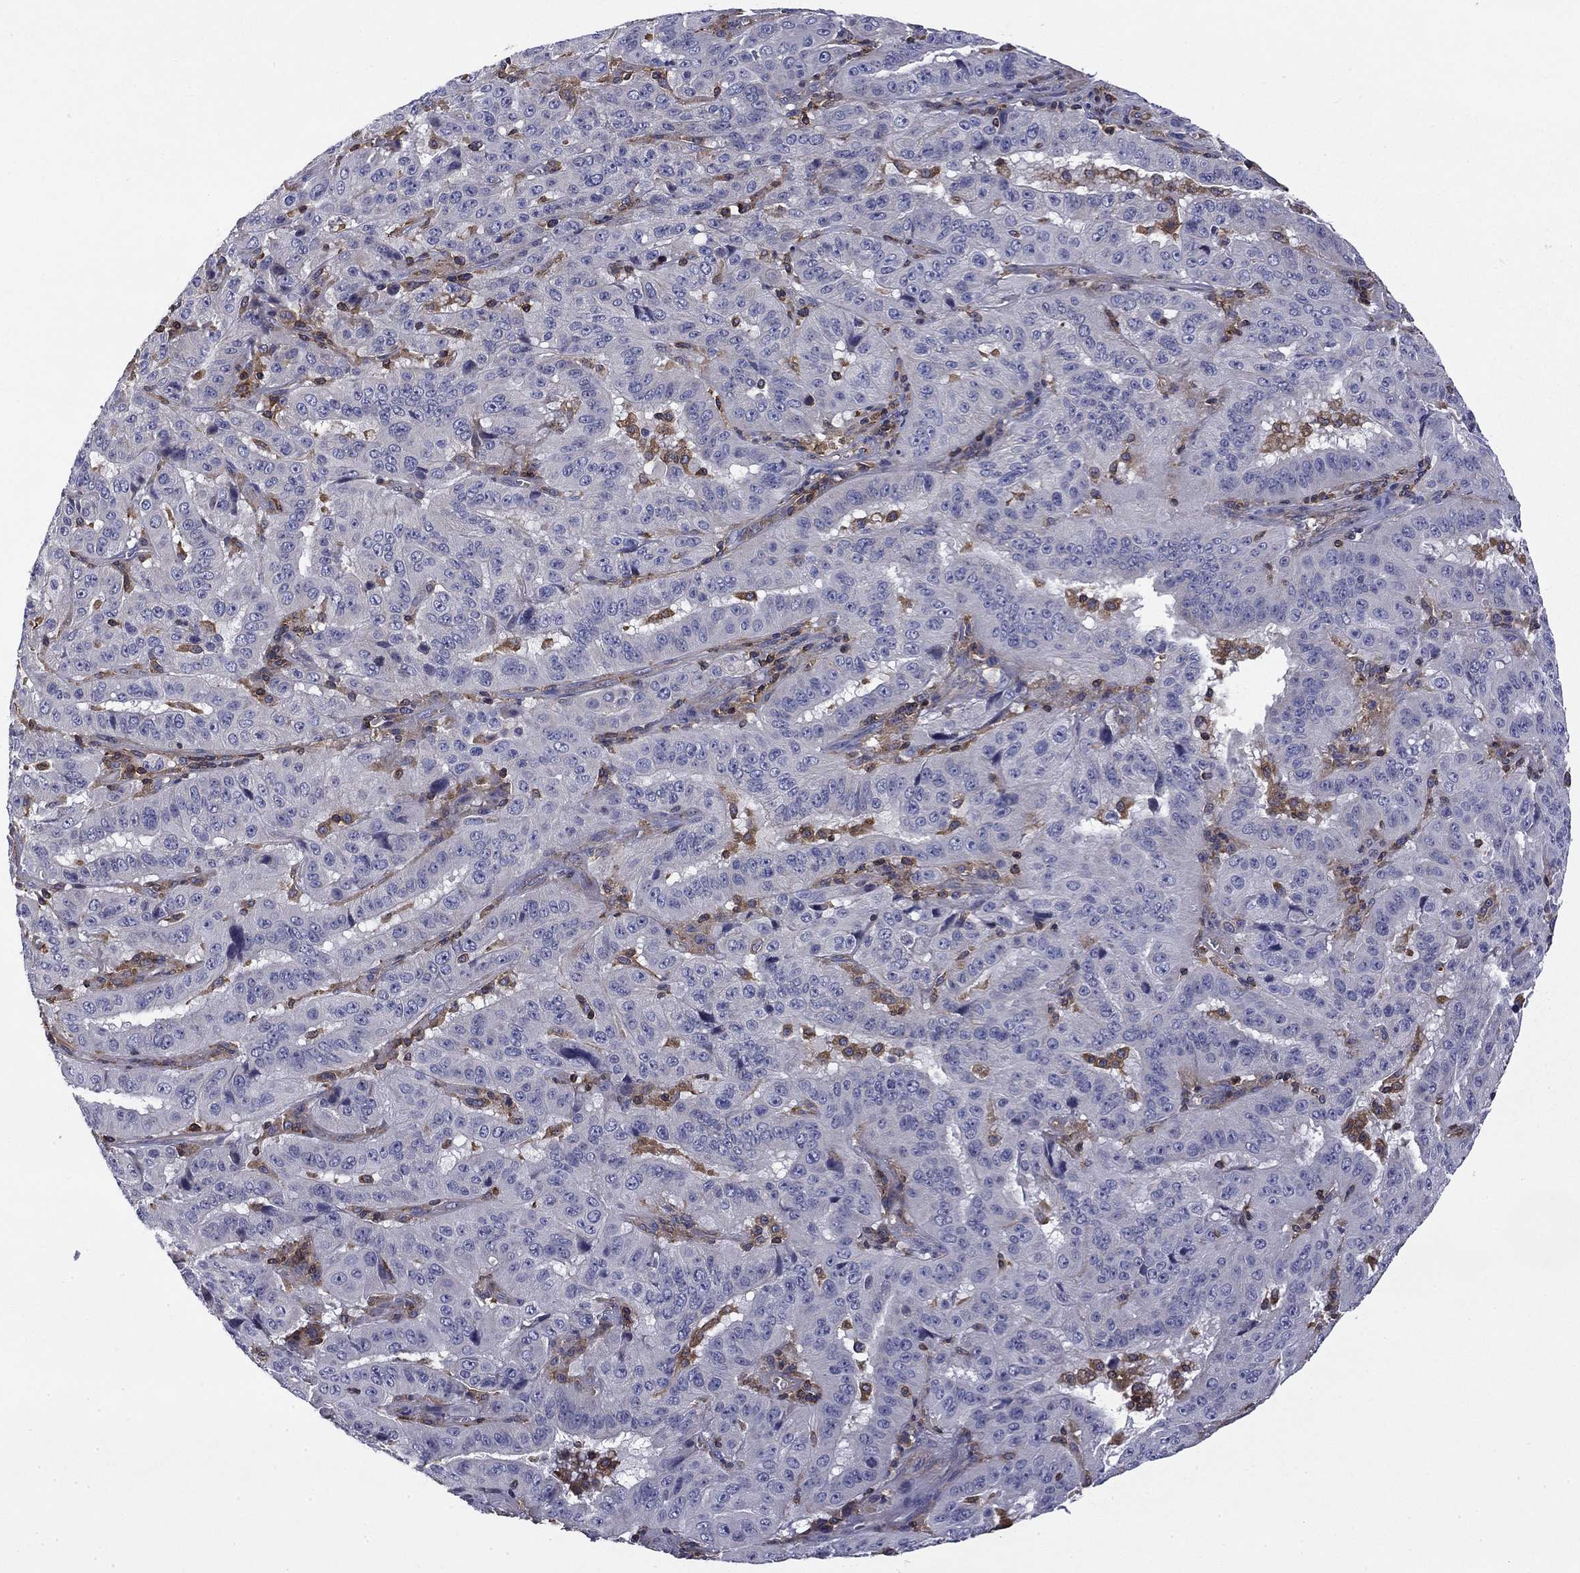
{"staining": {"intensity": "negative", "quantity": "none", "location": "none"}, "tissue": "pancreatic cancer", "cell_type": "Tumor cells", "image_type": "cancer", "snomed": [{"axis": "morphology", "description": "Adenocarcinoma, NOS"}, {"axis": "topography", "description": "Pancreas"}], "caption": "Immunohistochemistry micrograph of neoplastic tissue: pancreatic adenocarcinoma stained with DAB shows no significant protein positivity in tumor cells.", "gene": "ARHGAP45", "patient": {"sex": "male", "age": 63}}